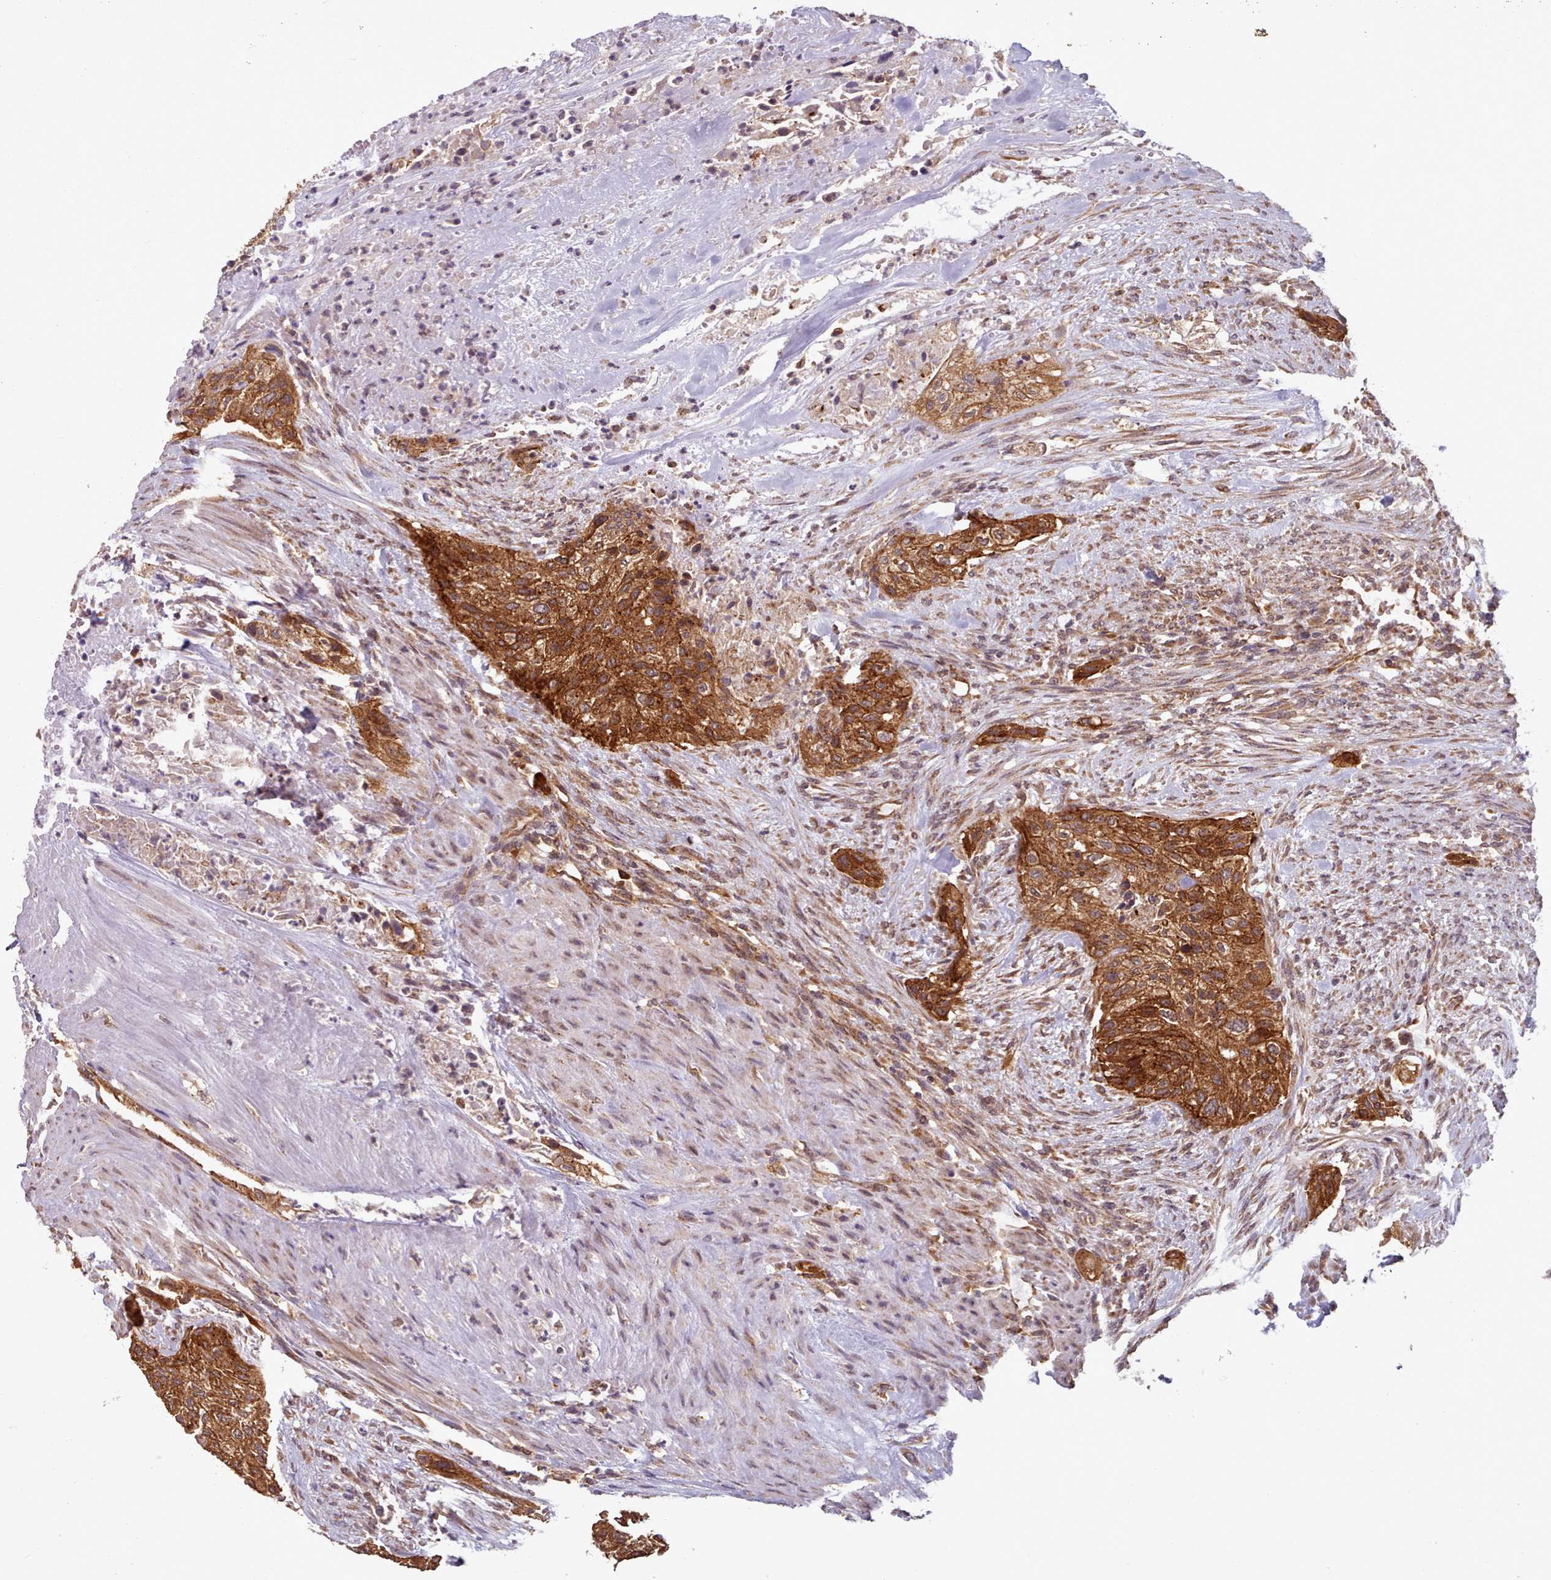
{"staining": {"intensity": "strong", "quantity": ">75%", "location": "cytoplasmic/membranous"}, "tissue": "urothelial cancer", "cell_type": "Tumor cells", "image_type": "cancer", "snomed": [{"axis": "morphology", "description": "Urothelial carcinoma, High grade"}, {"axis": "topography", "description": "Urinary bladder"}], "caption": "Immunohistochemistry (IHC) staining of high-grade urothelial carcinoma, which demonstrates high levels of strong cytoplasmic/membranous positivity in approximately >75% of tumor cells indicating strong cytoplasmic/membranous protein staining. The staining was performed using DAB (3,3'-diaminobenzidine) (brown) for protein detection and nuclei were counterstained in hematoxylin (blue).", "gene": "CRYBG1", "patient": {"sex": "male", "age": 35}}